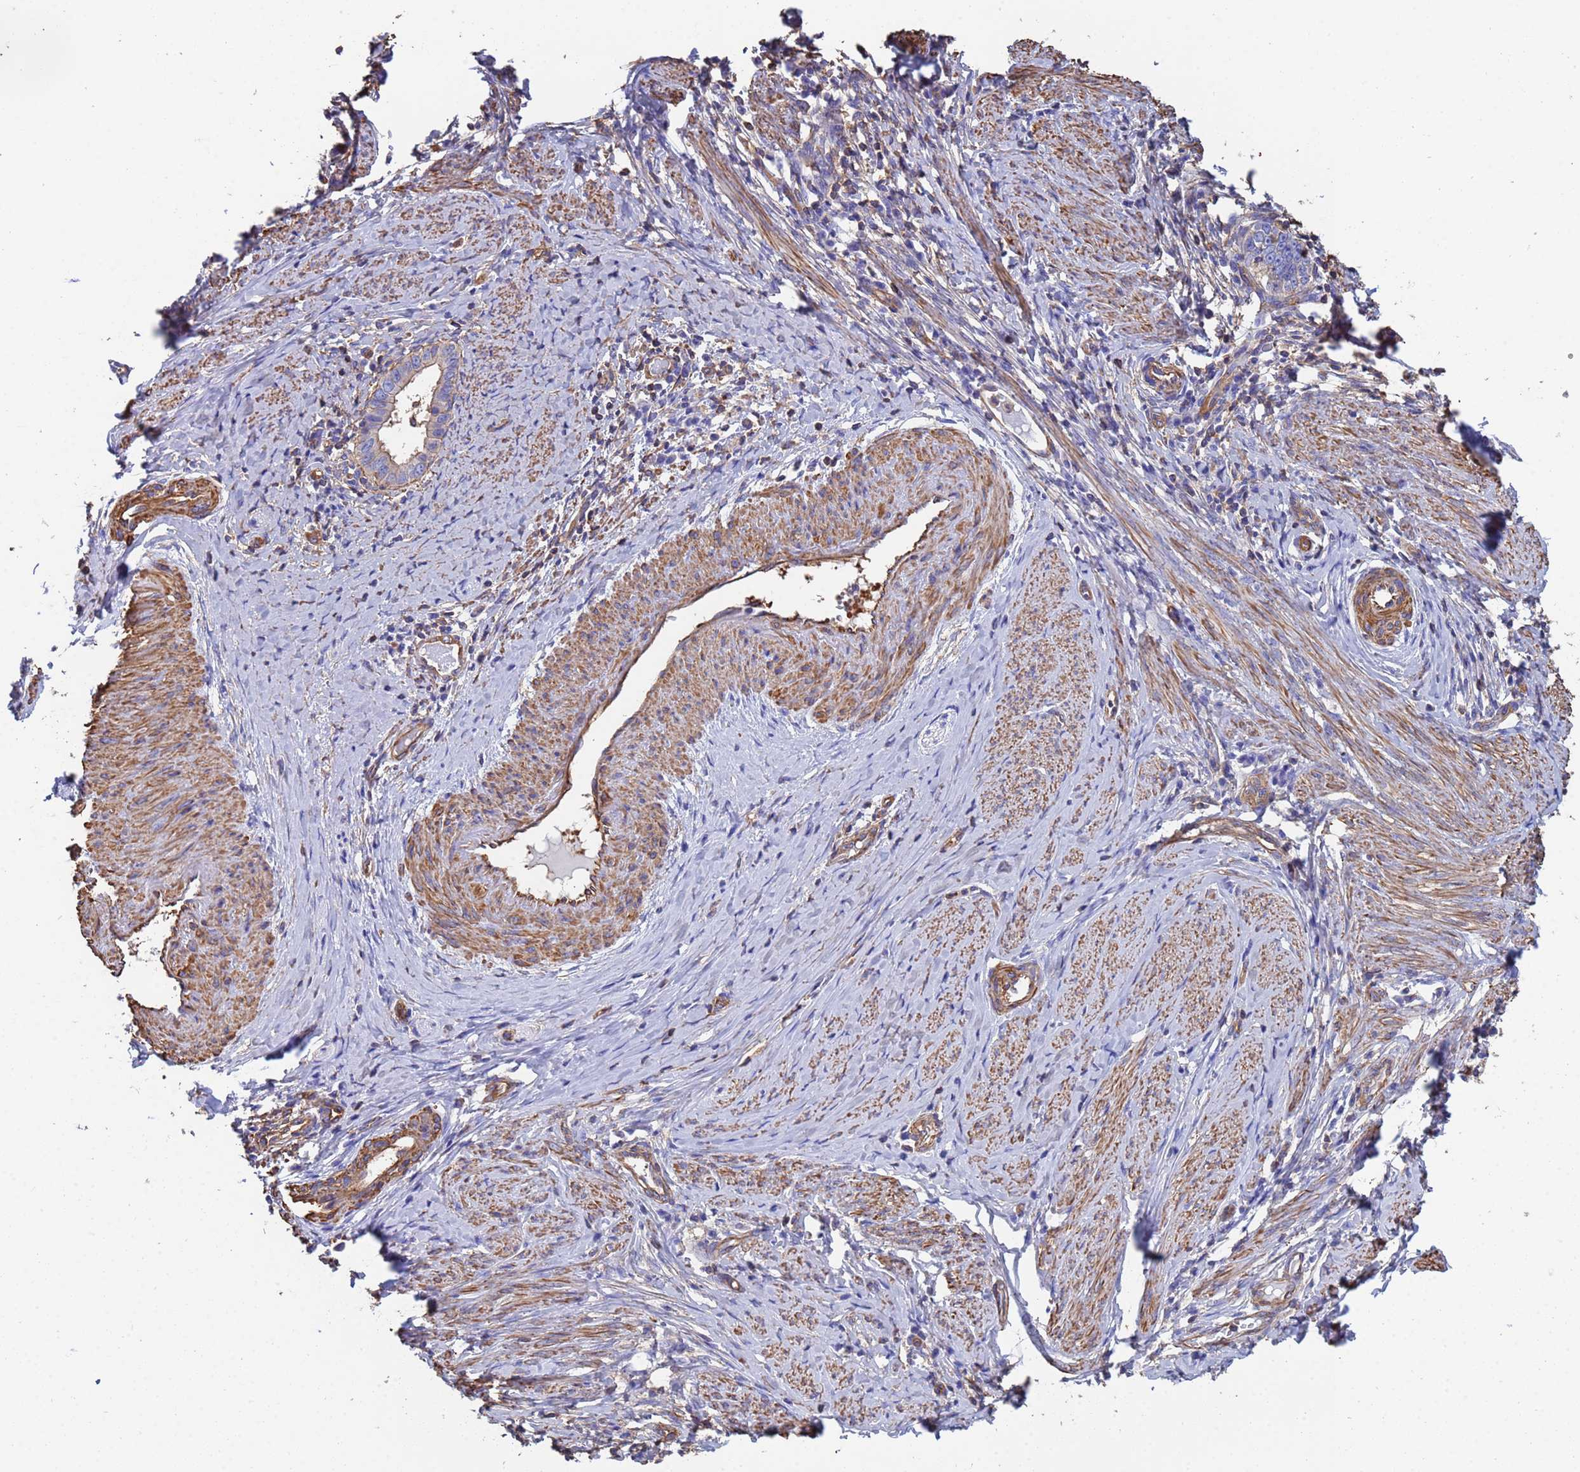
{"staining": {"intensity": "weak", "quantity": "25%-75%", "location": "cytoplasmic/membranous"}, "tissue": "cervical cancer", "cell_type": "Tumor cells", "image_type": "cancer", "snomed": [{"axis": "morphology", "description": "Adenocarcinoma, NOS"}, {"axis": "topography", "description": "Cervix"}], "caption": "Immunohistochemical staining of human adenocarcinoma (cervical) demonstrates low levels of weak cytoplasmic/membranous protein staining in about 25%-75% of tumor cells.", "gene": "MYL12A", "patient": {"sex": "female", "age": 36}}